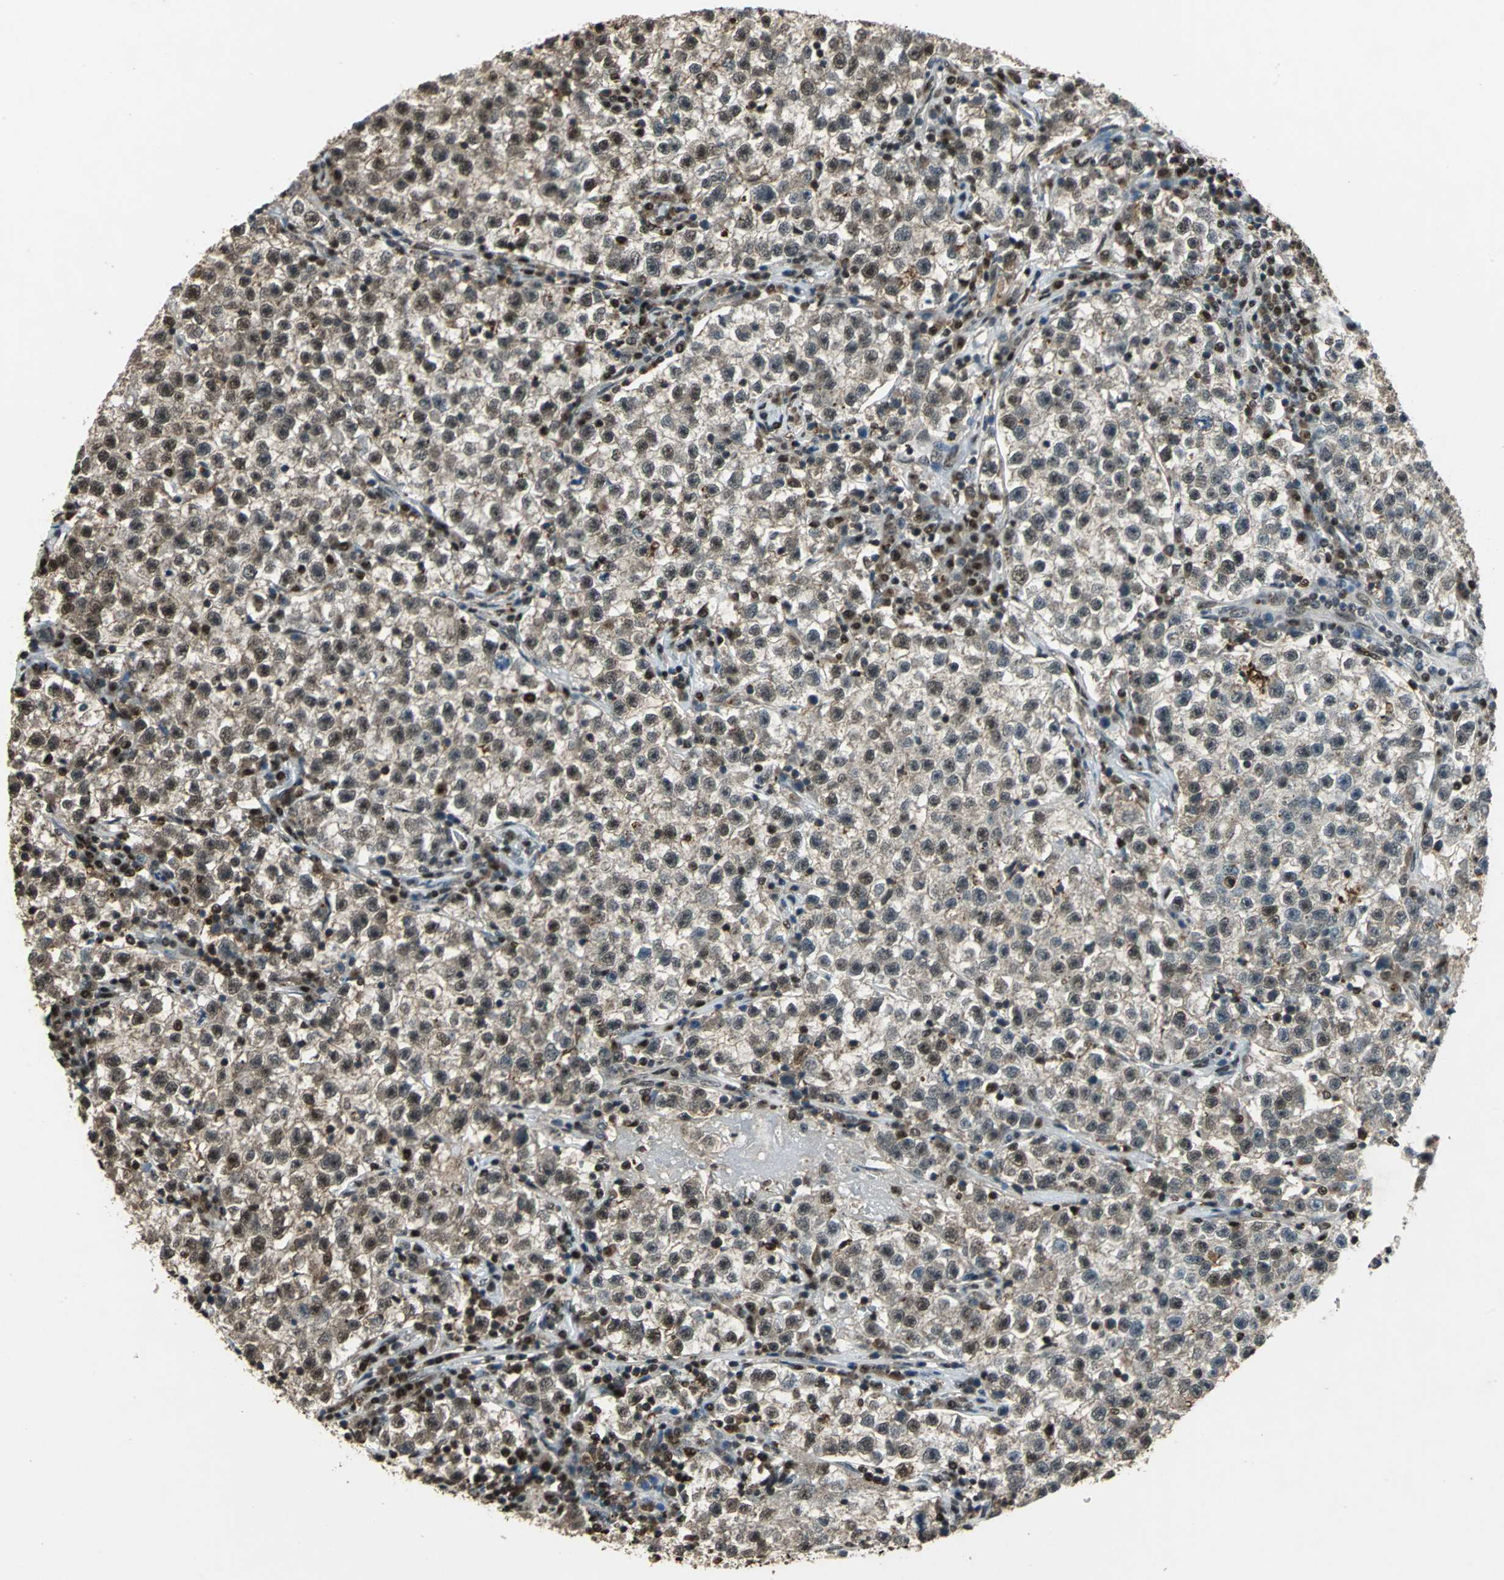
{"staining": {"intensity": "moderate", "quantity": ">75%", "location": "cytoplasmic/membranous,nuclear"}, "tissue": "testis cancer", "cell_type": "Tumor cells", "image_type": "cancer", "snomed": [{"axis": "morphology", "description": "Seminoma, NOS"}, {"axis": "topography", "description": "Testis"}], "caption": "This is a micrograph of immunohistochemistry staining of testis cancer, which shows moderate expression in the cytoplasmic/membranous and nuclear of tumor cells.", "gene": "ANP32A", "patient": {"sex": "male", "age": 22}}